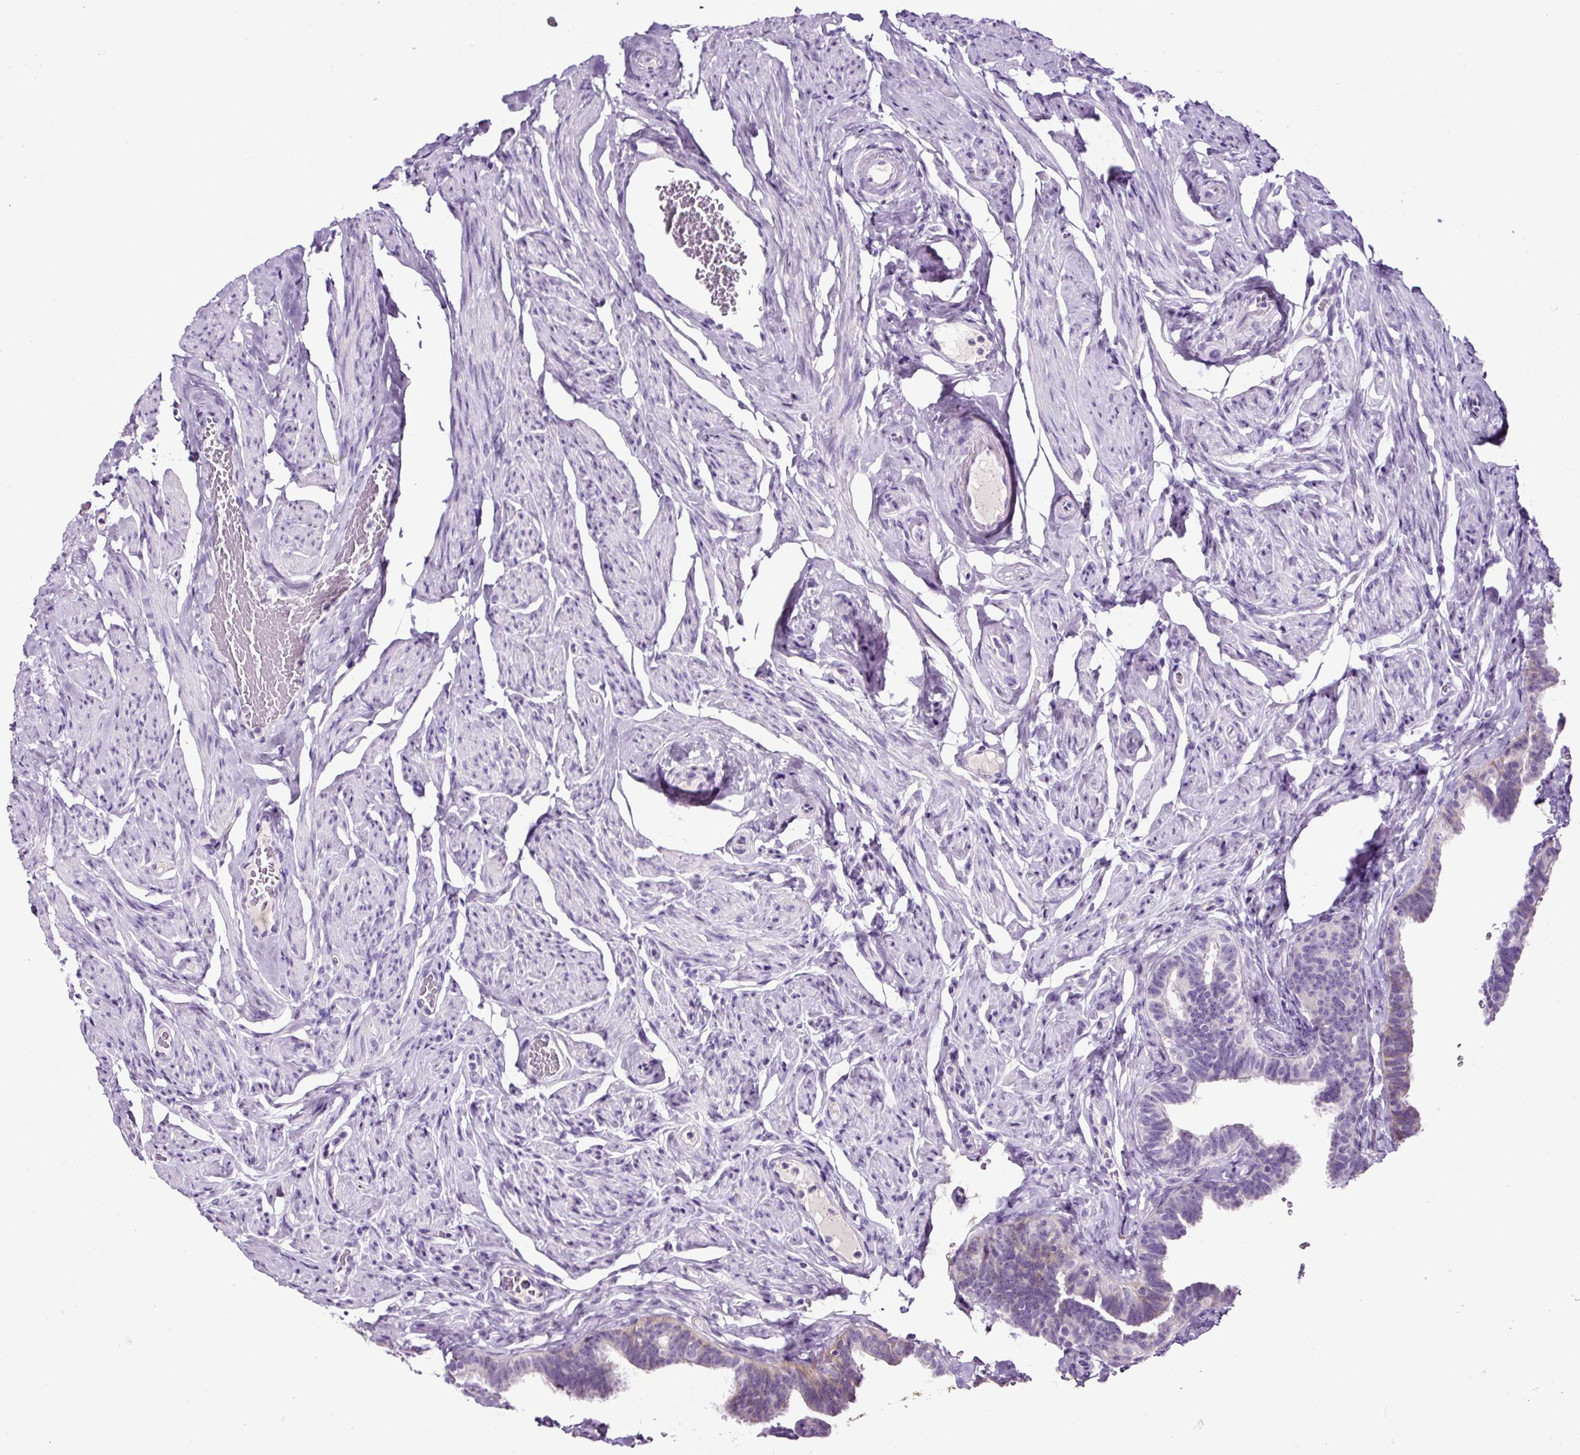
{"staining": {"intensity": "negative", "quantity": "none", "location": "none"}, "tissue": "fallopian tube", "cell_type": "Glandular cells", "image_type": "normal", "snomed": [{"axis": "morphology", "description": "Normal tissue, NOS"}, {"axis": "topography", "description": "Fallopian tube"}], "caption": "A high-resolution image shows immunohistochemistry staining of unremarkable fallopian tube, which demonstrates no significant staining in glandular cells.", "gene": "SP8", "patient": {"sex": "female", "age": 65}}